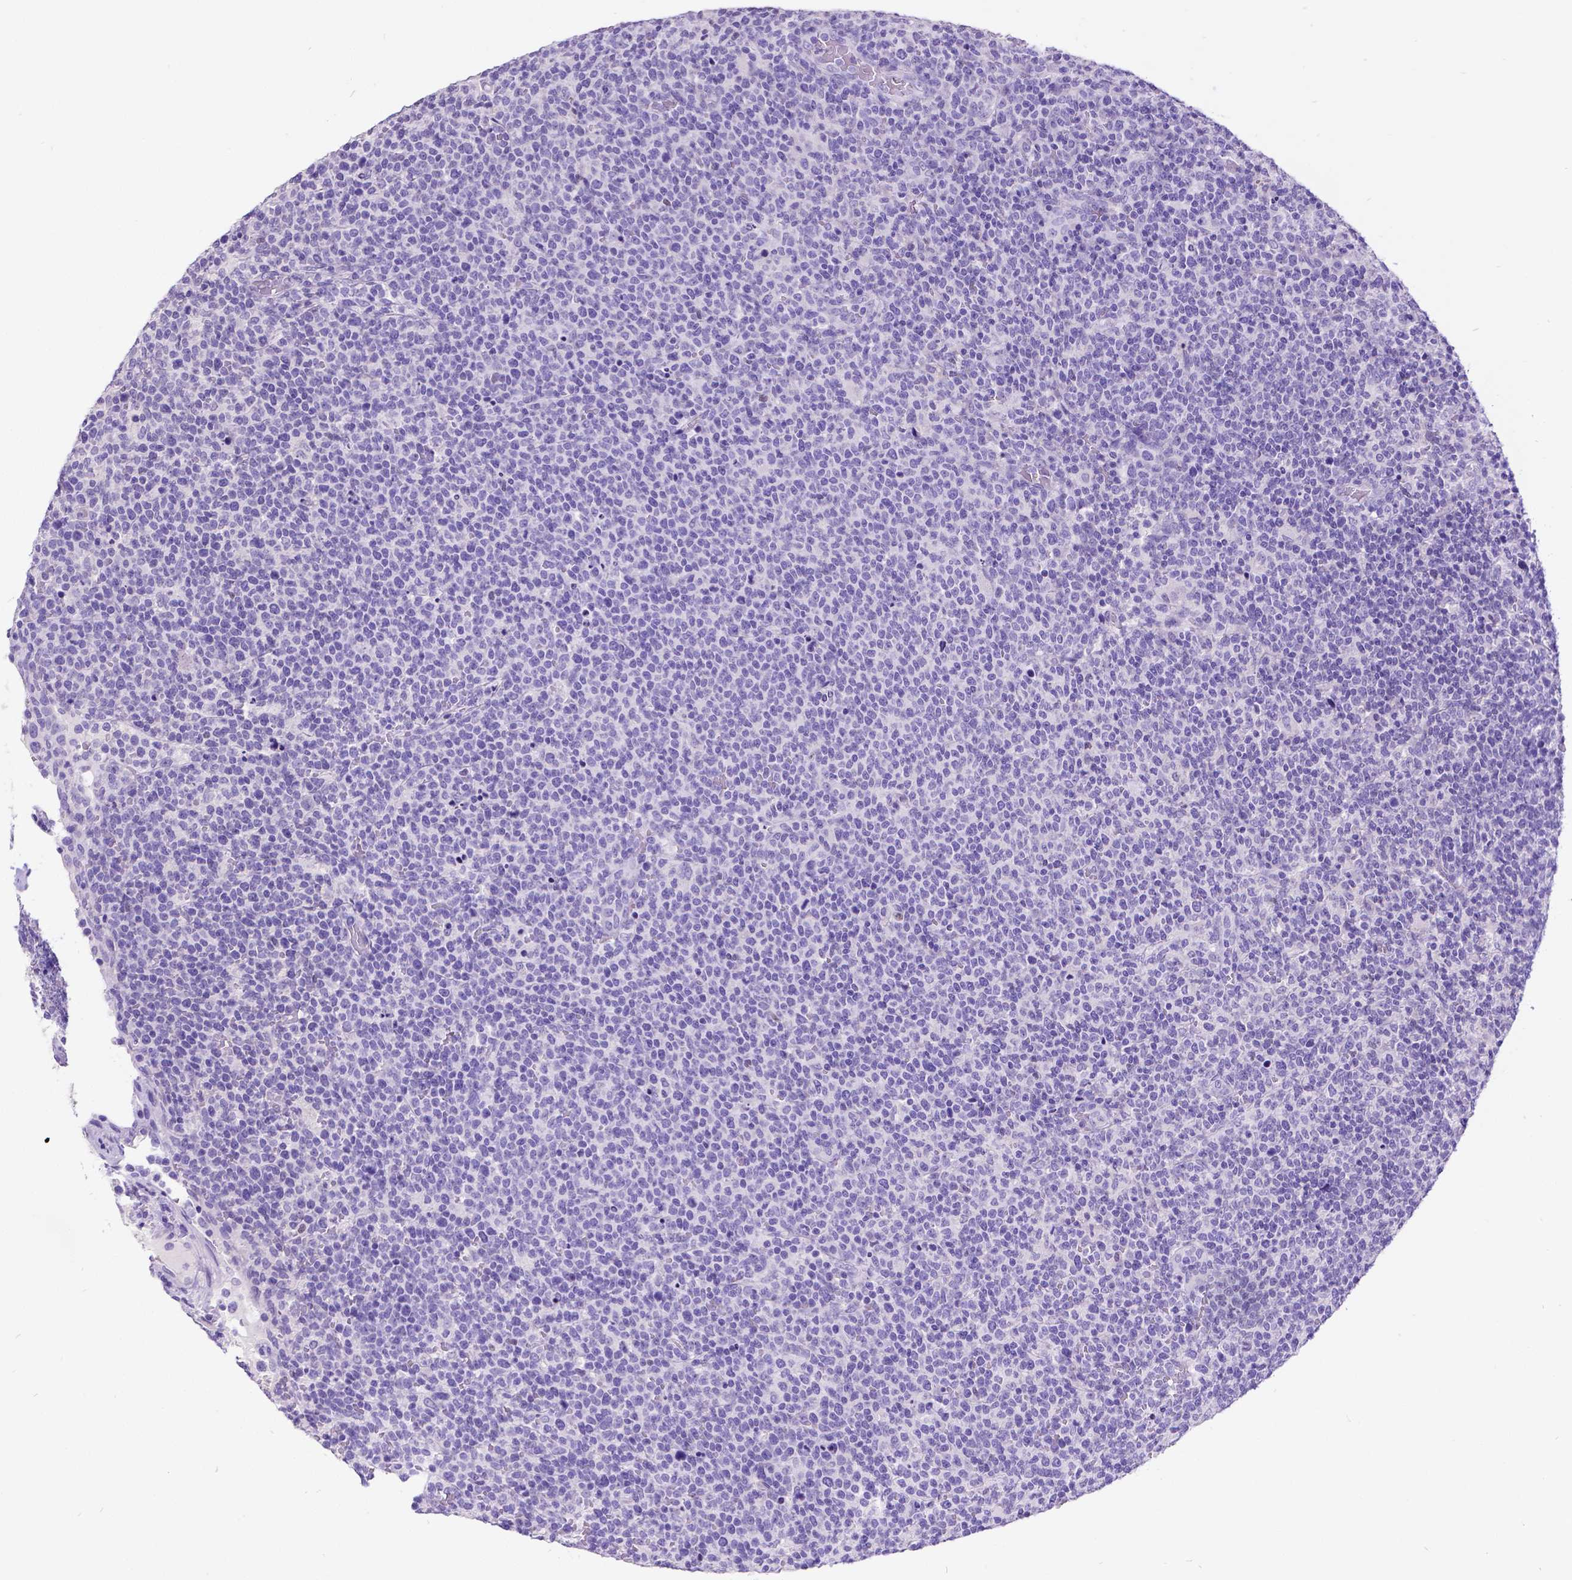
{"staining": {"intensity": "negative", "quantity": "none", "location": "none"}, "tissue": "lymphoma", "cell_type": "Tumor cells", "image_type": "cancer", "snomed": [{"axis": "morphology", "description": "Malignant lymphoma, non-Hodgkin's type, High grade"}, {"axis": "topography", "description": "Lymph node"}], "caption": "Immunohistochemistry of lymphoma exhibits no positivity in tumor cells.", "gene": "SATB2", "patient": {"sex": "male", "age": 61}}